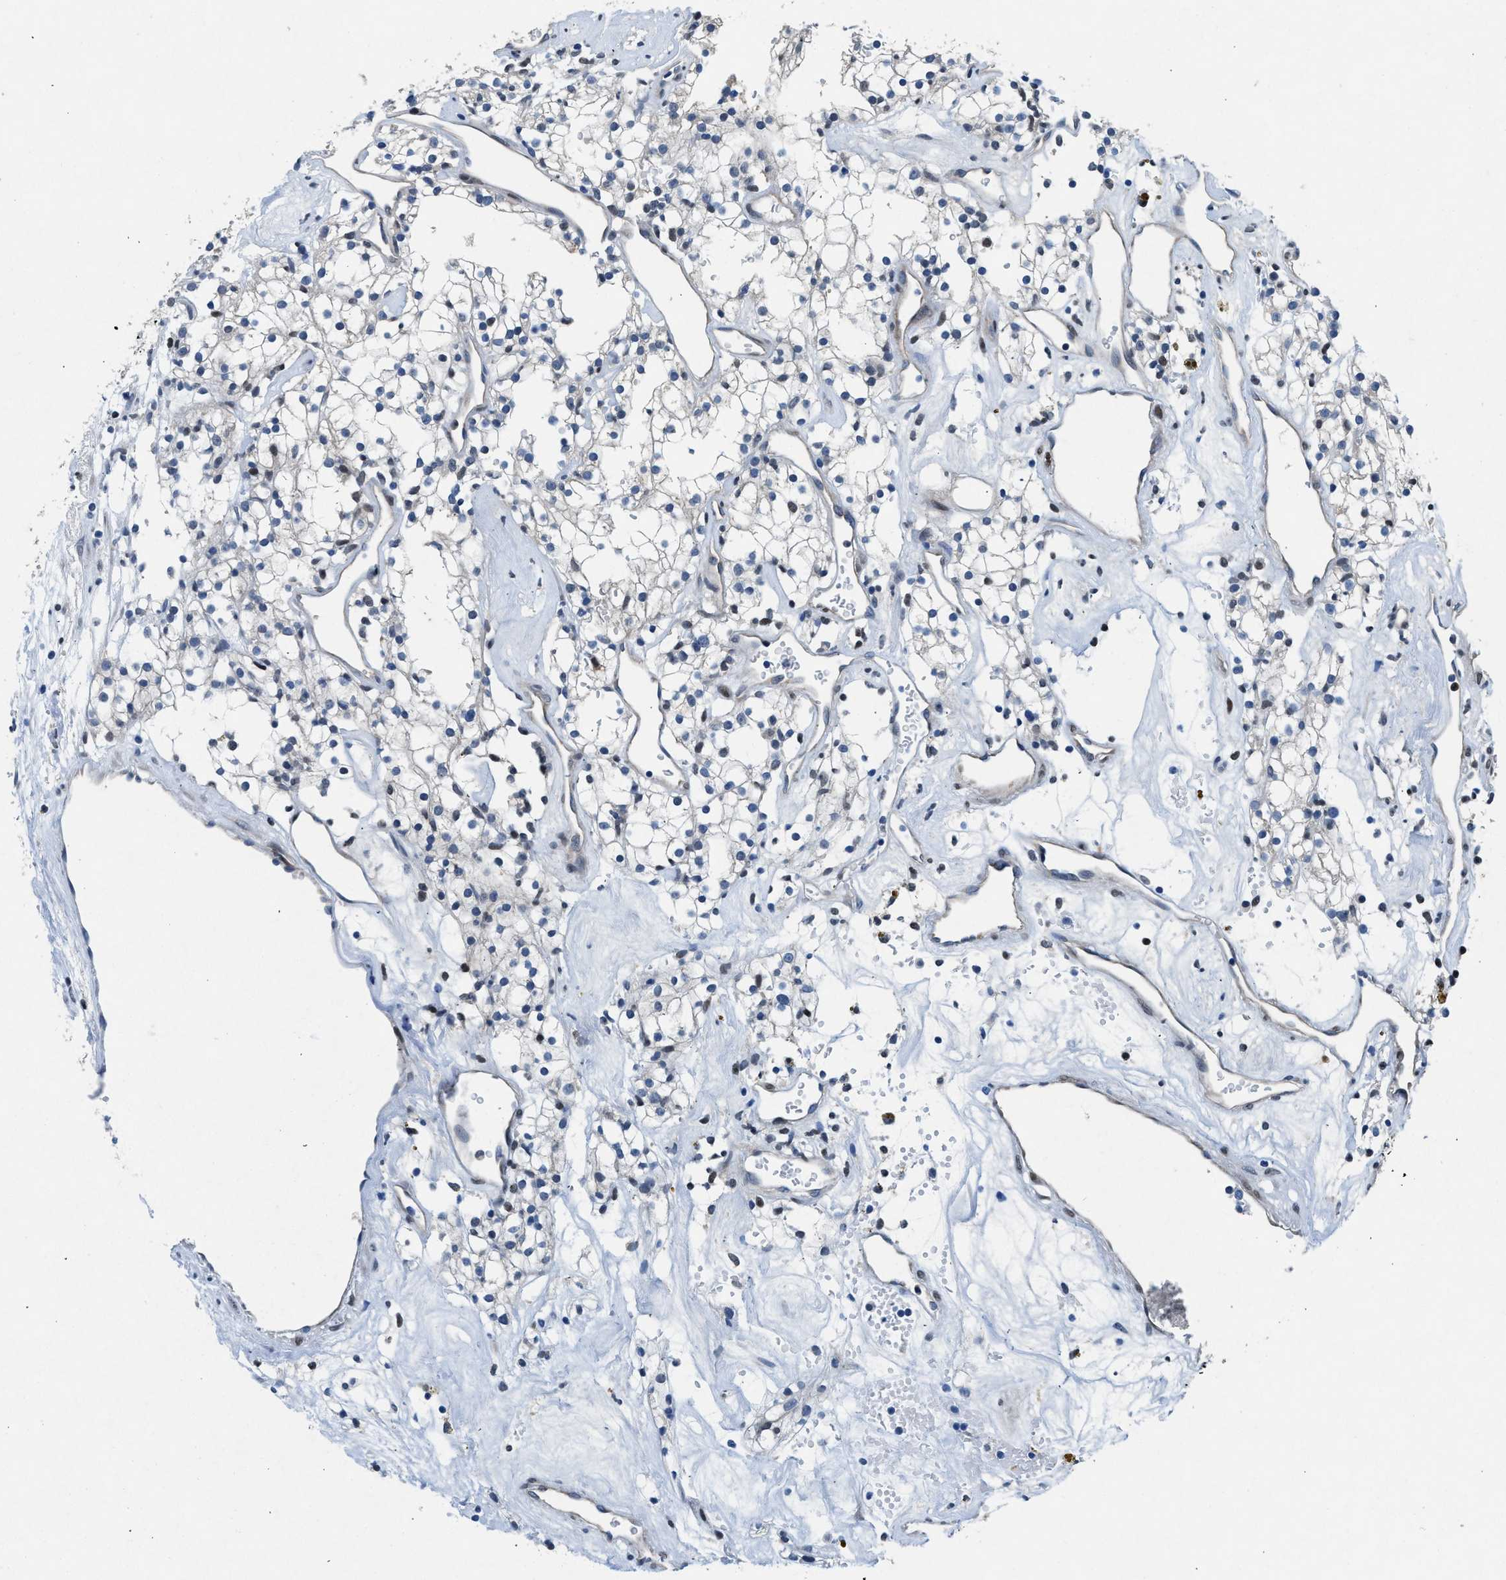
{"staining": {"intensity": "negative", "quantity": "none", "location": "none"}, "tissue": "renal cancer", "cell_type": "Tumor cells", "image_type": "cancer", "snomed": [{"axis": "morphology", "description": "Adenocarcinoma, NOS"}, {"axis": "topography", "description": "Kidney"}], "caption": "Tumor cells are negative for brown protein staining in adenocarcinoma (renal).", "gene": "COPS2", "patient": {"sex": "male", "age": 59}}